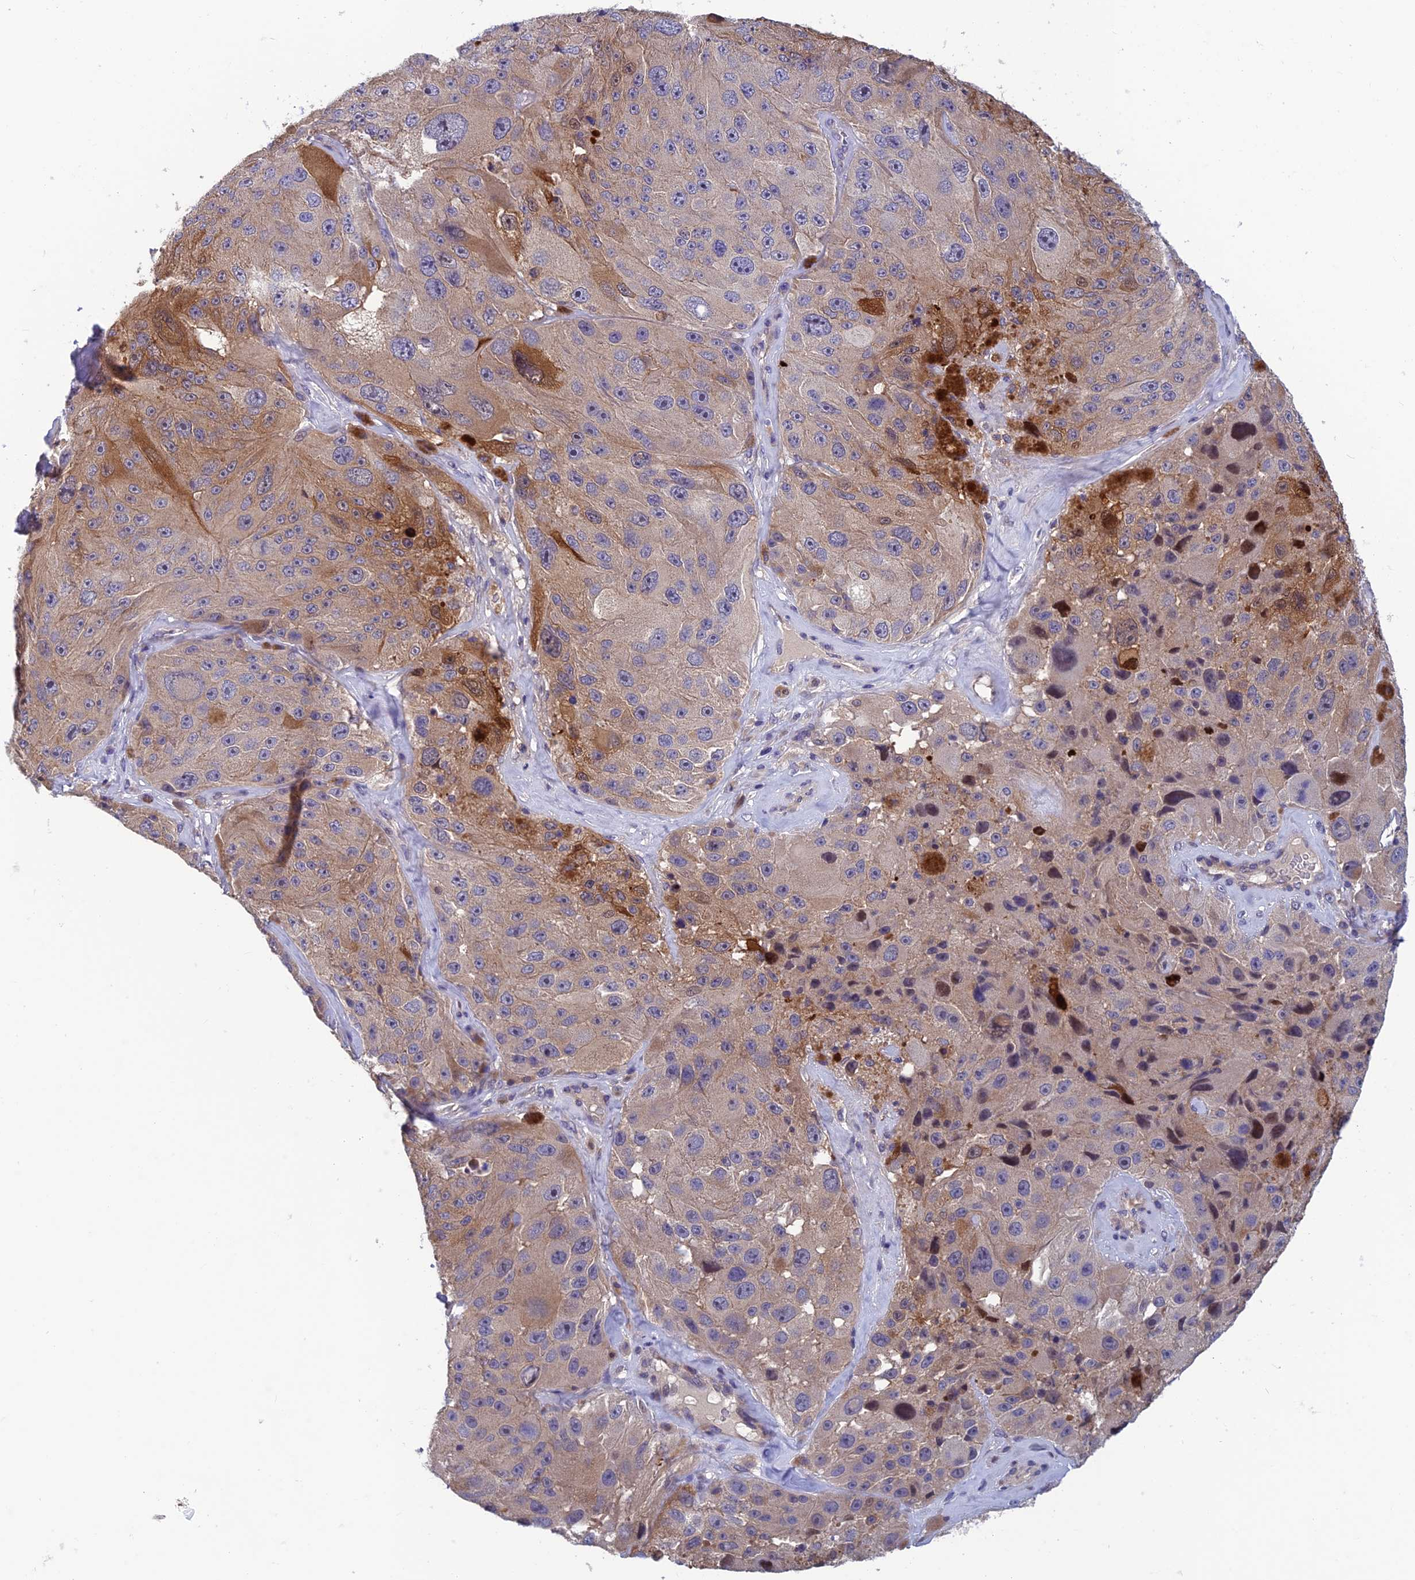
{"staining": {"intensity": "moderate", "quantity": "<25%", "location": "cytoplasmic/membranous"}, "tissue": "melanoma", "cell_type": "Tumor cells", "image_type": "cancer", "snomed": [{"axis": "morphology", "description": "Malignant melanoma, Metastatic site"}, {"axis": "topography", "description": "Lymph node"}], "caption": "Immunohistochemistry (IHC) photomicrograph of neoplastic tissue: melanoma stained using IHC shows low levels of moderate protein expression localized specifically in the cytoplasmic/membranous of tumor cells, appearing as a cytoplasmic/membranous brown color.", "gene": "HECA", "patient": {"sex": "male", "age": 62}}